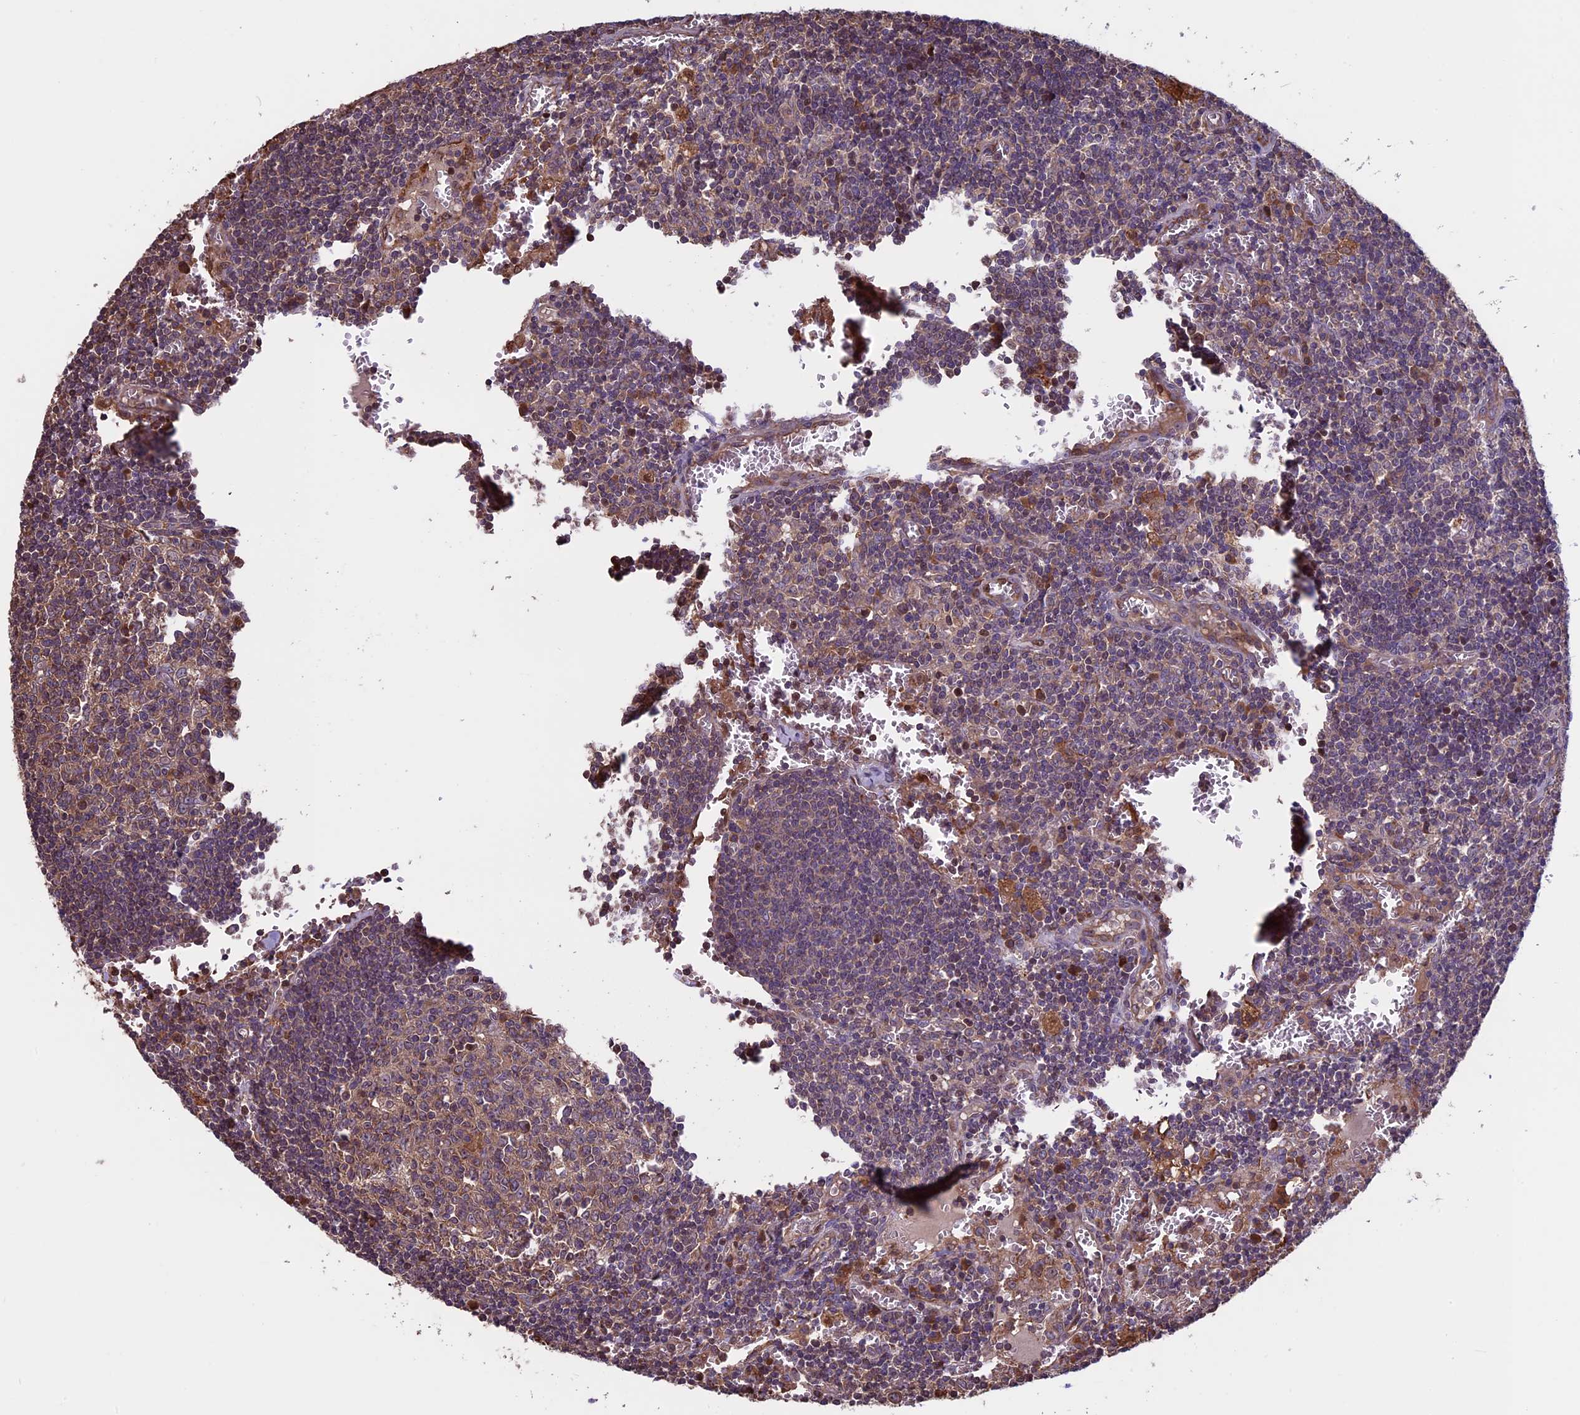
{"staining": {"intensity": "moderate", "quantity": "<25%", "location": "cytoplasmic/membranous"}, "tissue": "lymph node", "cell_type": "Germinal center cells", "image_type": "normal", "snomed": [{"axis": "morphology", "description": "Normal tissue, NOS"}, {"axis": "topography", "description": "Lymph node"}], "caption": "Immunohistochemistry of normal human lymph node reveals low levels of moderate cytoplasmic/membranous expression in approximately <25% of germinal center cells. Nuclei are stained in blue.", "gene": "VWA3A", "patient": {"sex": "female", "age": 73}}